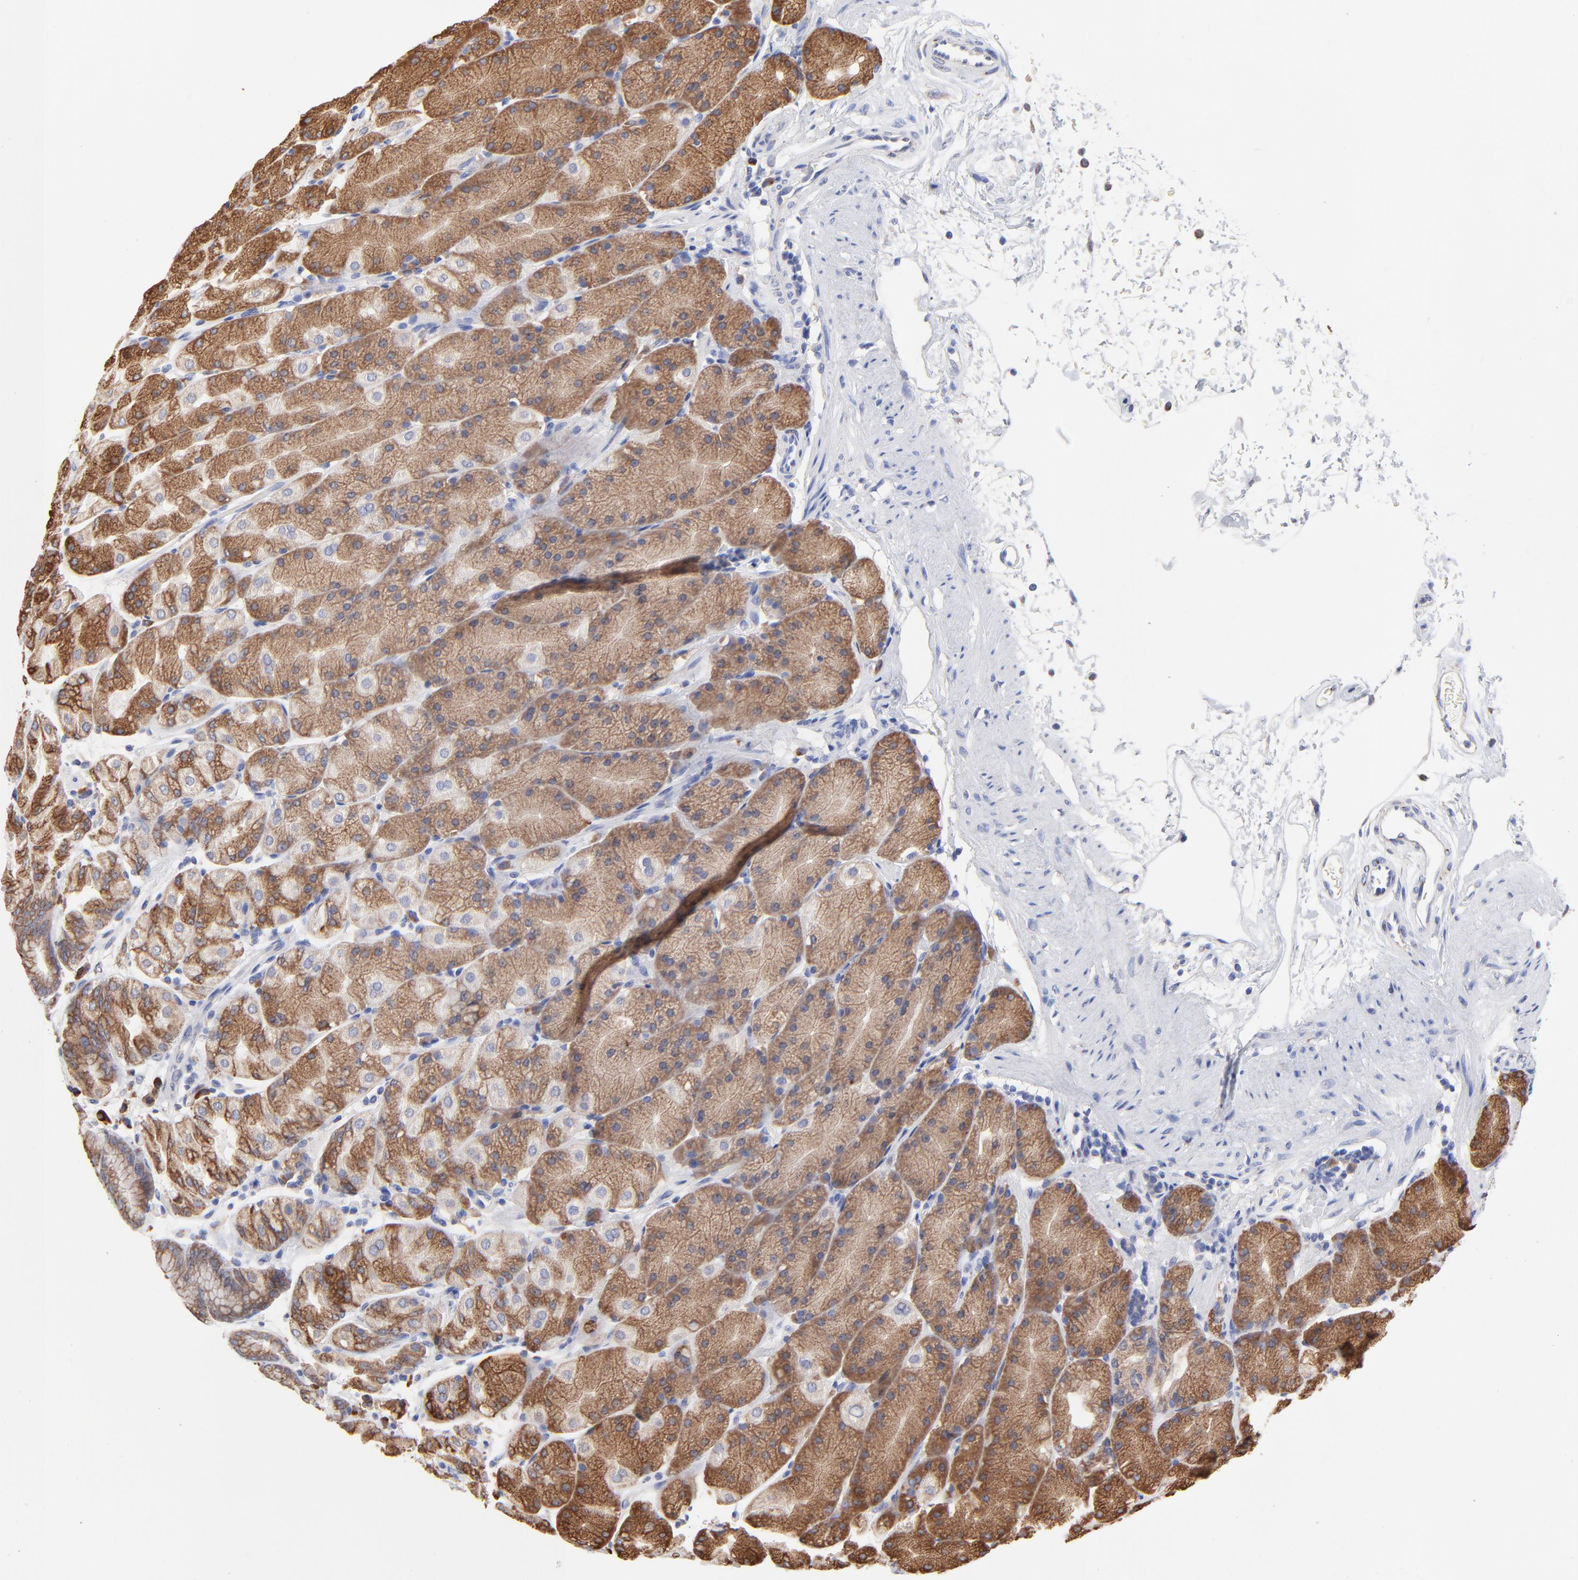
{"staining": {"intensity": "moderate", "quantity": ">75%", "location": "cytoplasmic/membranous"}, "tissue": "stomach", "cell_type": "Glandular cells", "image_type": "normal", "snomed": [{"axis": "morphology", "description": "Normal tissue, NOS"}, {"axis": "topography", "description": "Stomach, upper"}, {"axis": "topography", "description": "Stomach"}], "caption": "Immunohistochemistry (IHC) image of unremarkable stomach: human stomach stained using immunohistochemistry (IHC) demonstrates medium levels of moderate protein expression localized specifically in the cytoplasmic/membranous of glandular cells, appearing as a cytoplasmic/membranous brown color.", "gene": "LMAN1", "patient": {"sex": "male", "age": 76}}